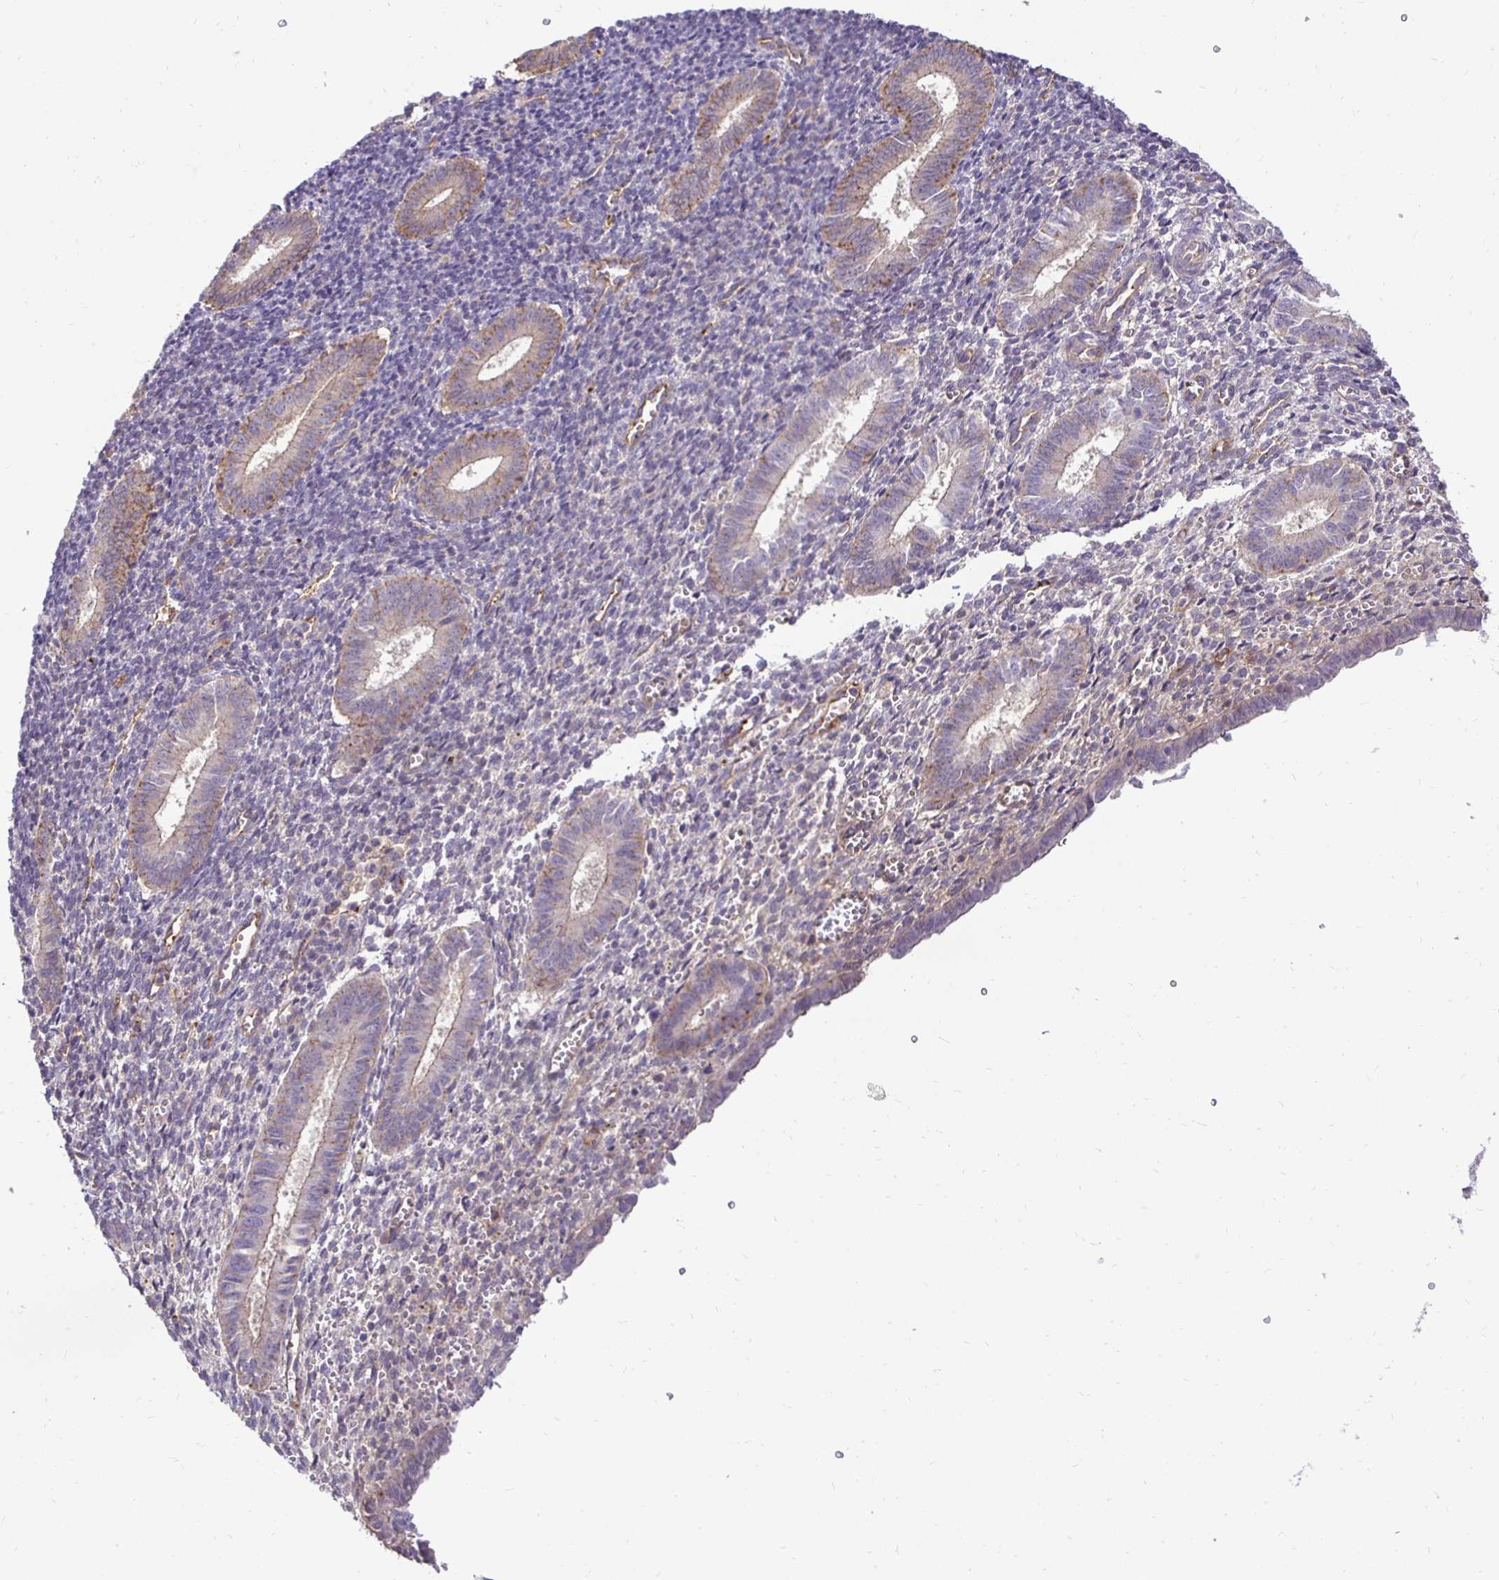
{"staining": {"intensity": "weak", "quantity": "<25%", "location": "cytoplasmic/membranous"}, "tissue": "endometrium", "cell_type": "Cells in endometrial stroma", "image_type": "normal", "snomed": [{"axis": "morphology", "description": "Normal tissue, NOS"}, {"axis": "topography", "description": "Endometrium"}], "caption": "This is an immunohistochemistry micrograph of benign human endometrium. There is no expression in cells in endometrial stroma.", "gene": "SLC9A1", "patient": {"sex": "female", "age": 25}}